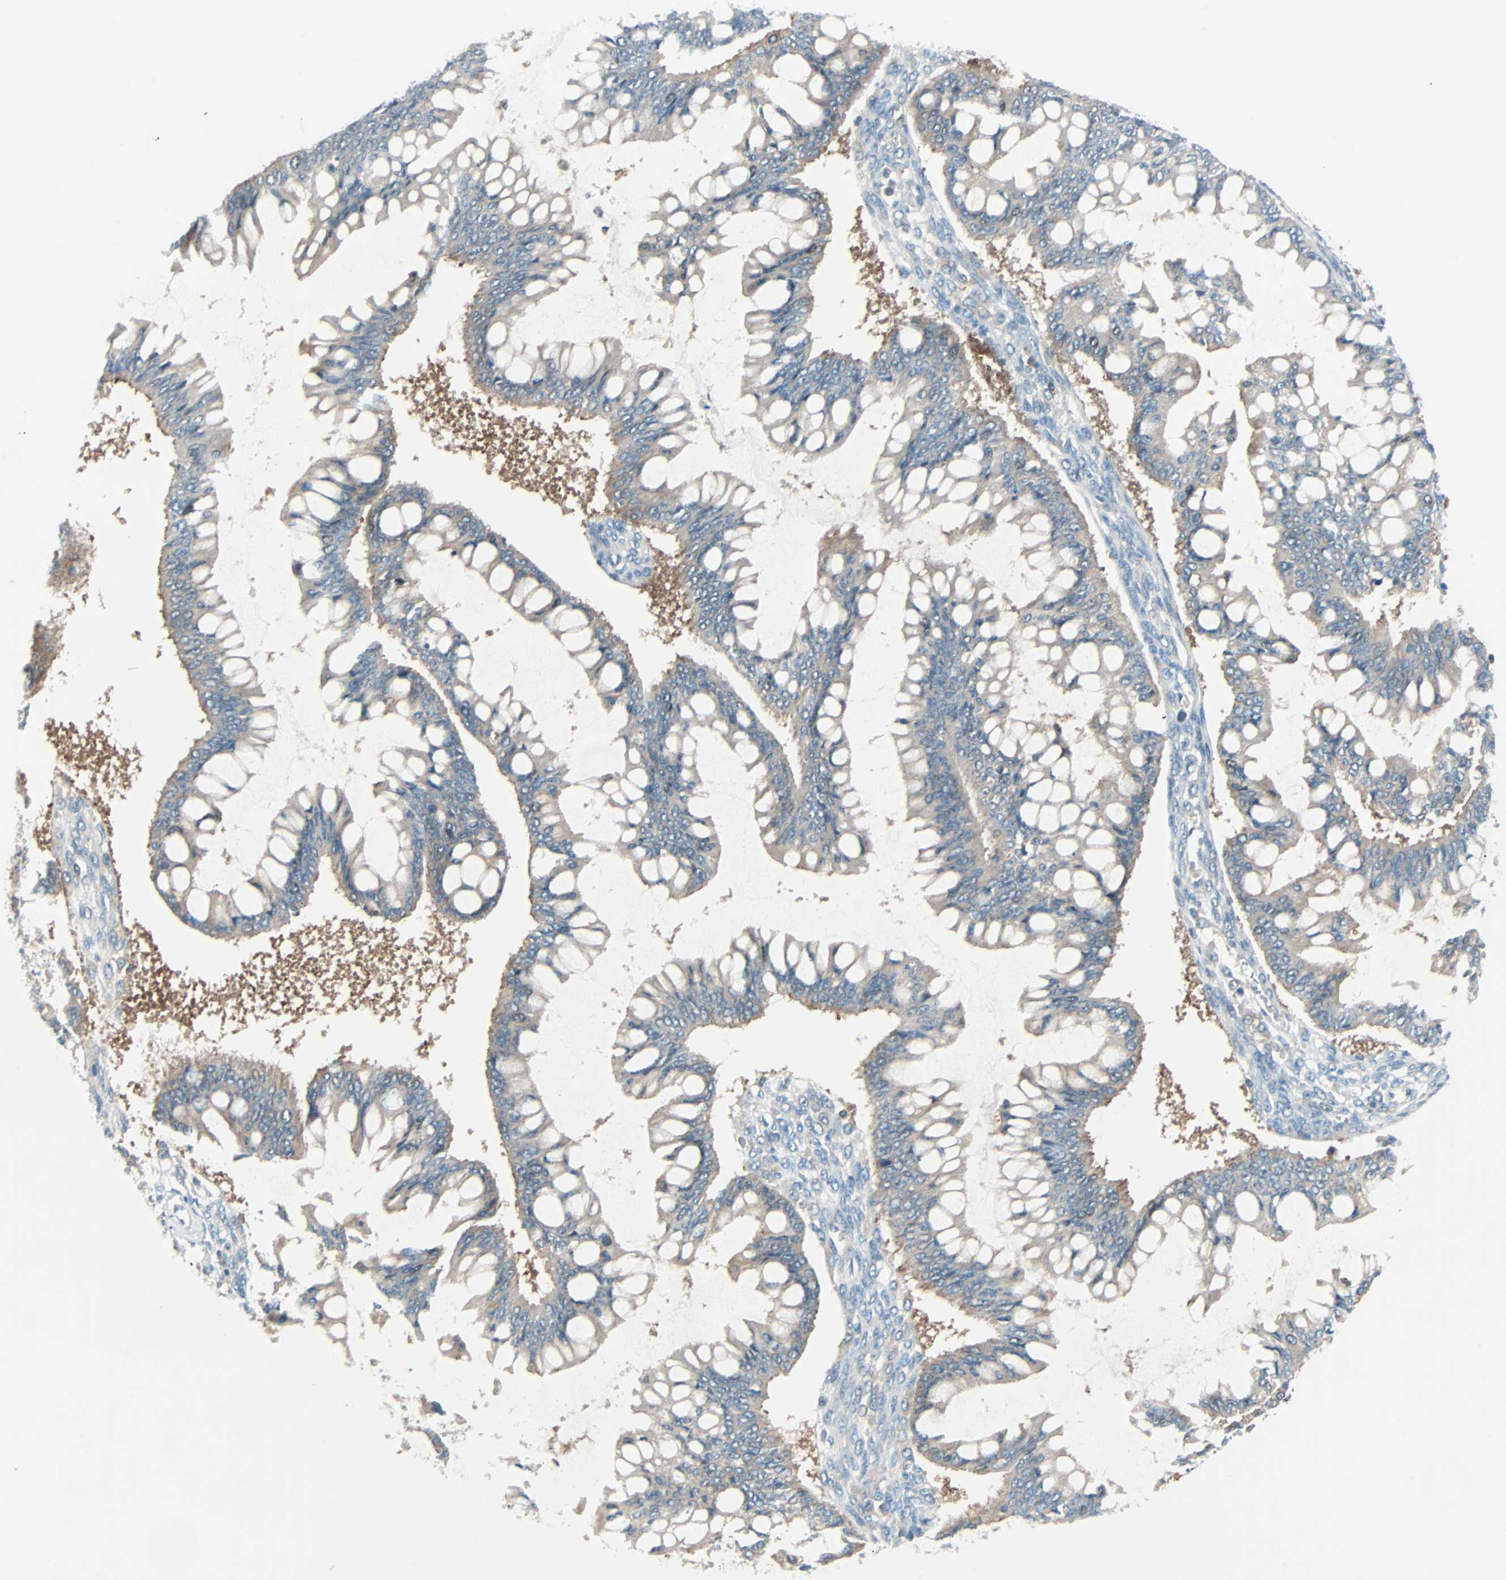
{"staining": {"intensity": "weak", "quantity": "25%-75%", "location": "cytoplasmic/membranous"}, "tissue": "ovarian cancer", "cell_type": "Tumor cells", "image_type": "cancer", "snomed": [{"axis": "morphology", "description": "Cystadenocarcinoma, mucinous, NOS"}, {"axis": "topography", "description": "Ovary"}], "caption": "A photomicrograph showing weak cytoplasmic/membranous staining in approximately 25%-75% of tumor cells in ovarian mucinous cystadenocarcinoma, as visualized by brown immunohistochemical staining.", "gene": "SMIM8", "patient": {"sex": "female", "age": 73}}